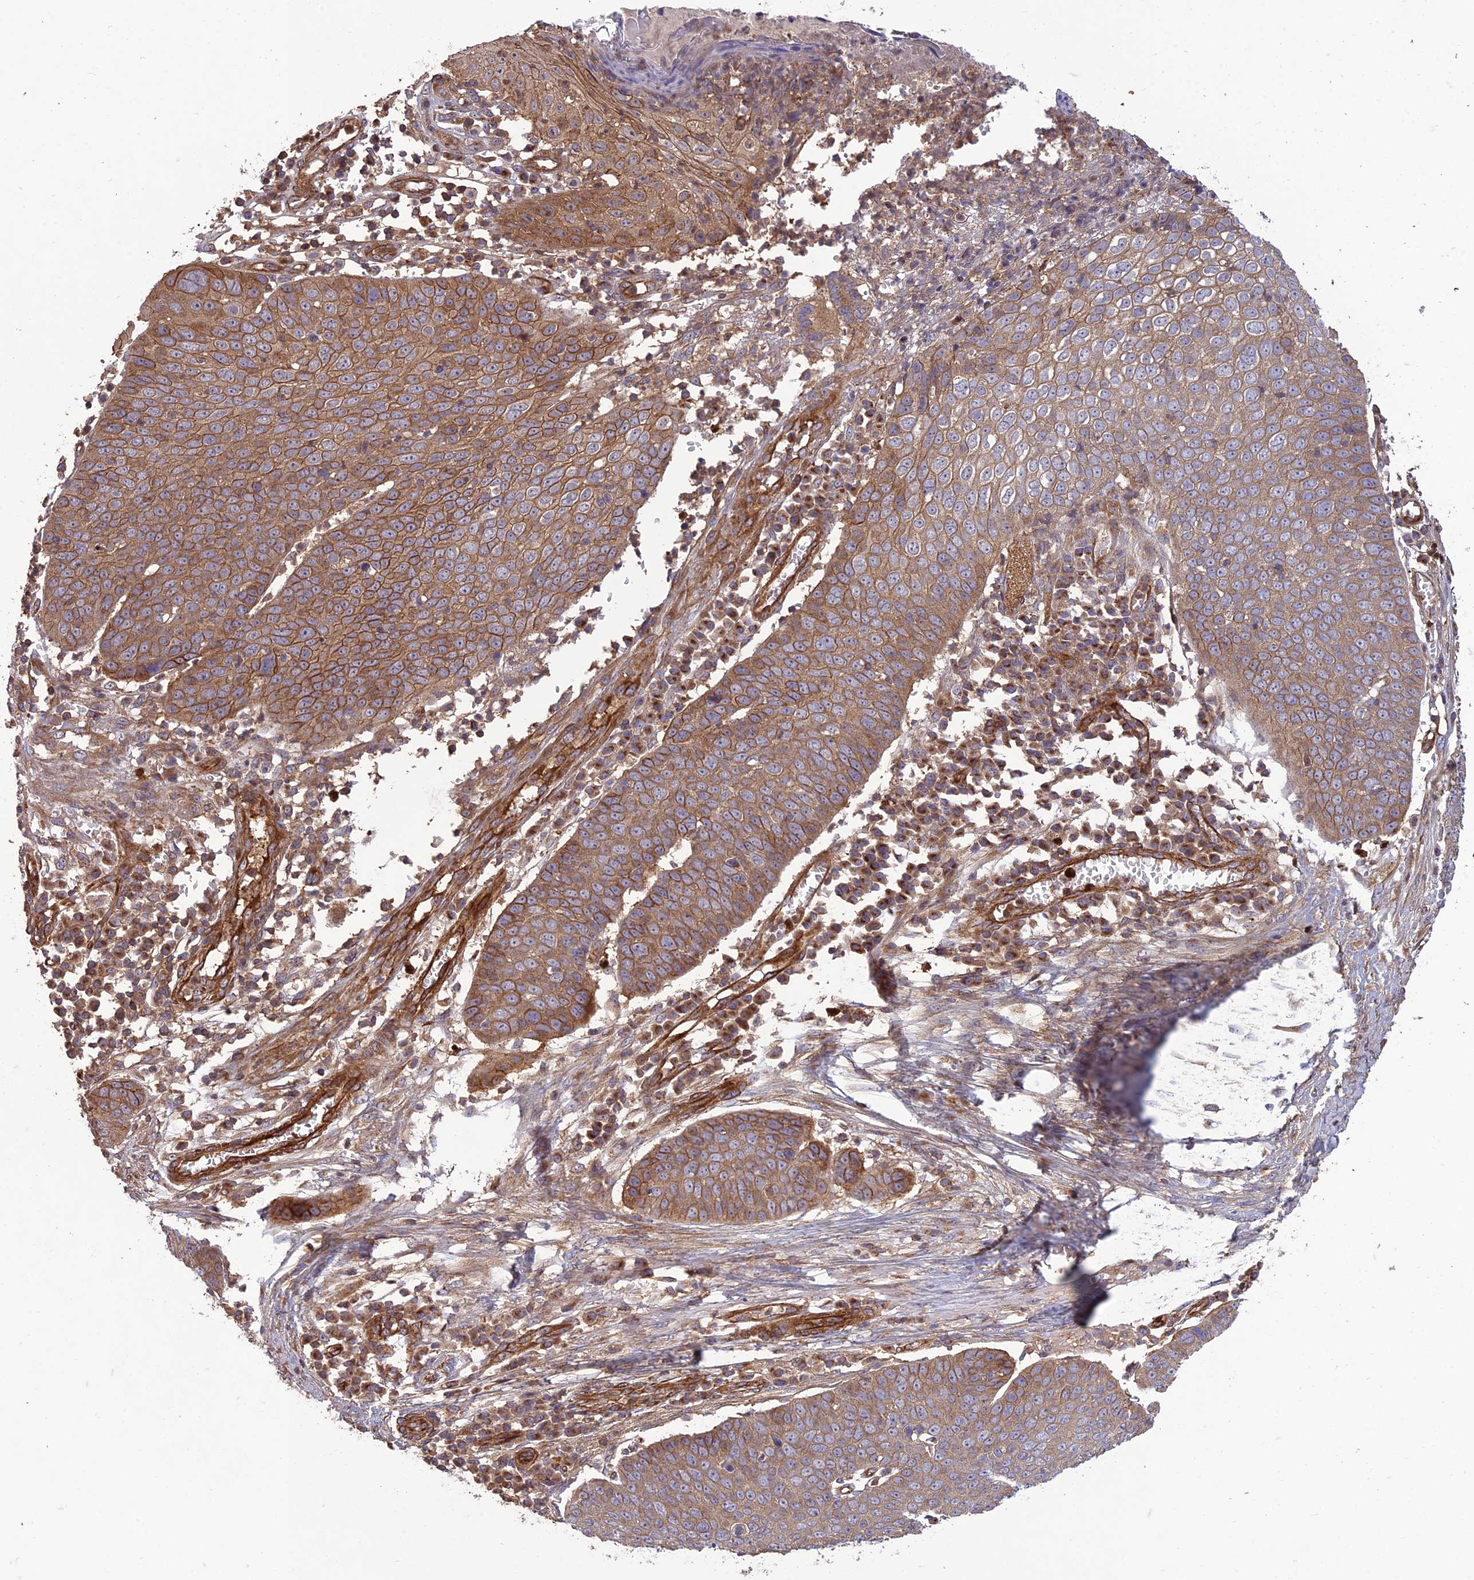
{"staining": {"intensity": "moderate", "quantity": ">75%", "location": "cytoplasmic/membranous"}, "tissue": "skin cancer", "cell_type": "Tumor cells", "image_type": "cancer", "snomed": [{"axis": "morphology", "description": "Squamous cell carcinoma, NOS"}, {"axis": "topography", "description": "Skin"}], "caption": "Skin cancer (squamous cell carcinoma) stained with immunohistochemistry reveals moderate cytoplasmic/membranous expression in about >75% of tumor cells. The protein of interest is stained brown, and the nuclei are stained in blue (DAB (3,3'-diaminobenzidine) IHC with brightfield microscopy, high magnification).", "gene": "TMEM131L", "patient": {"sex": "male", "age": 71}}